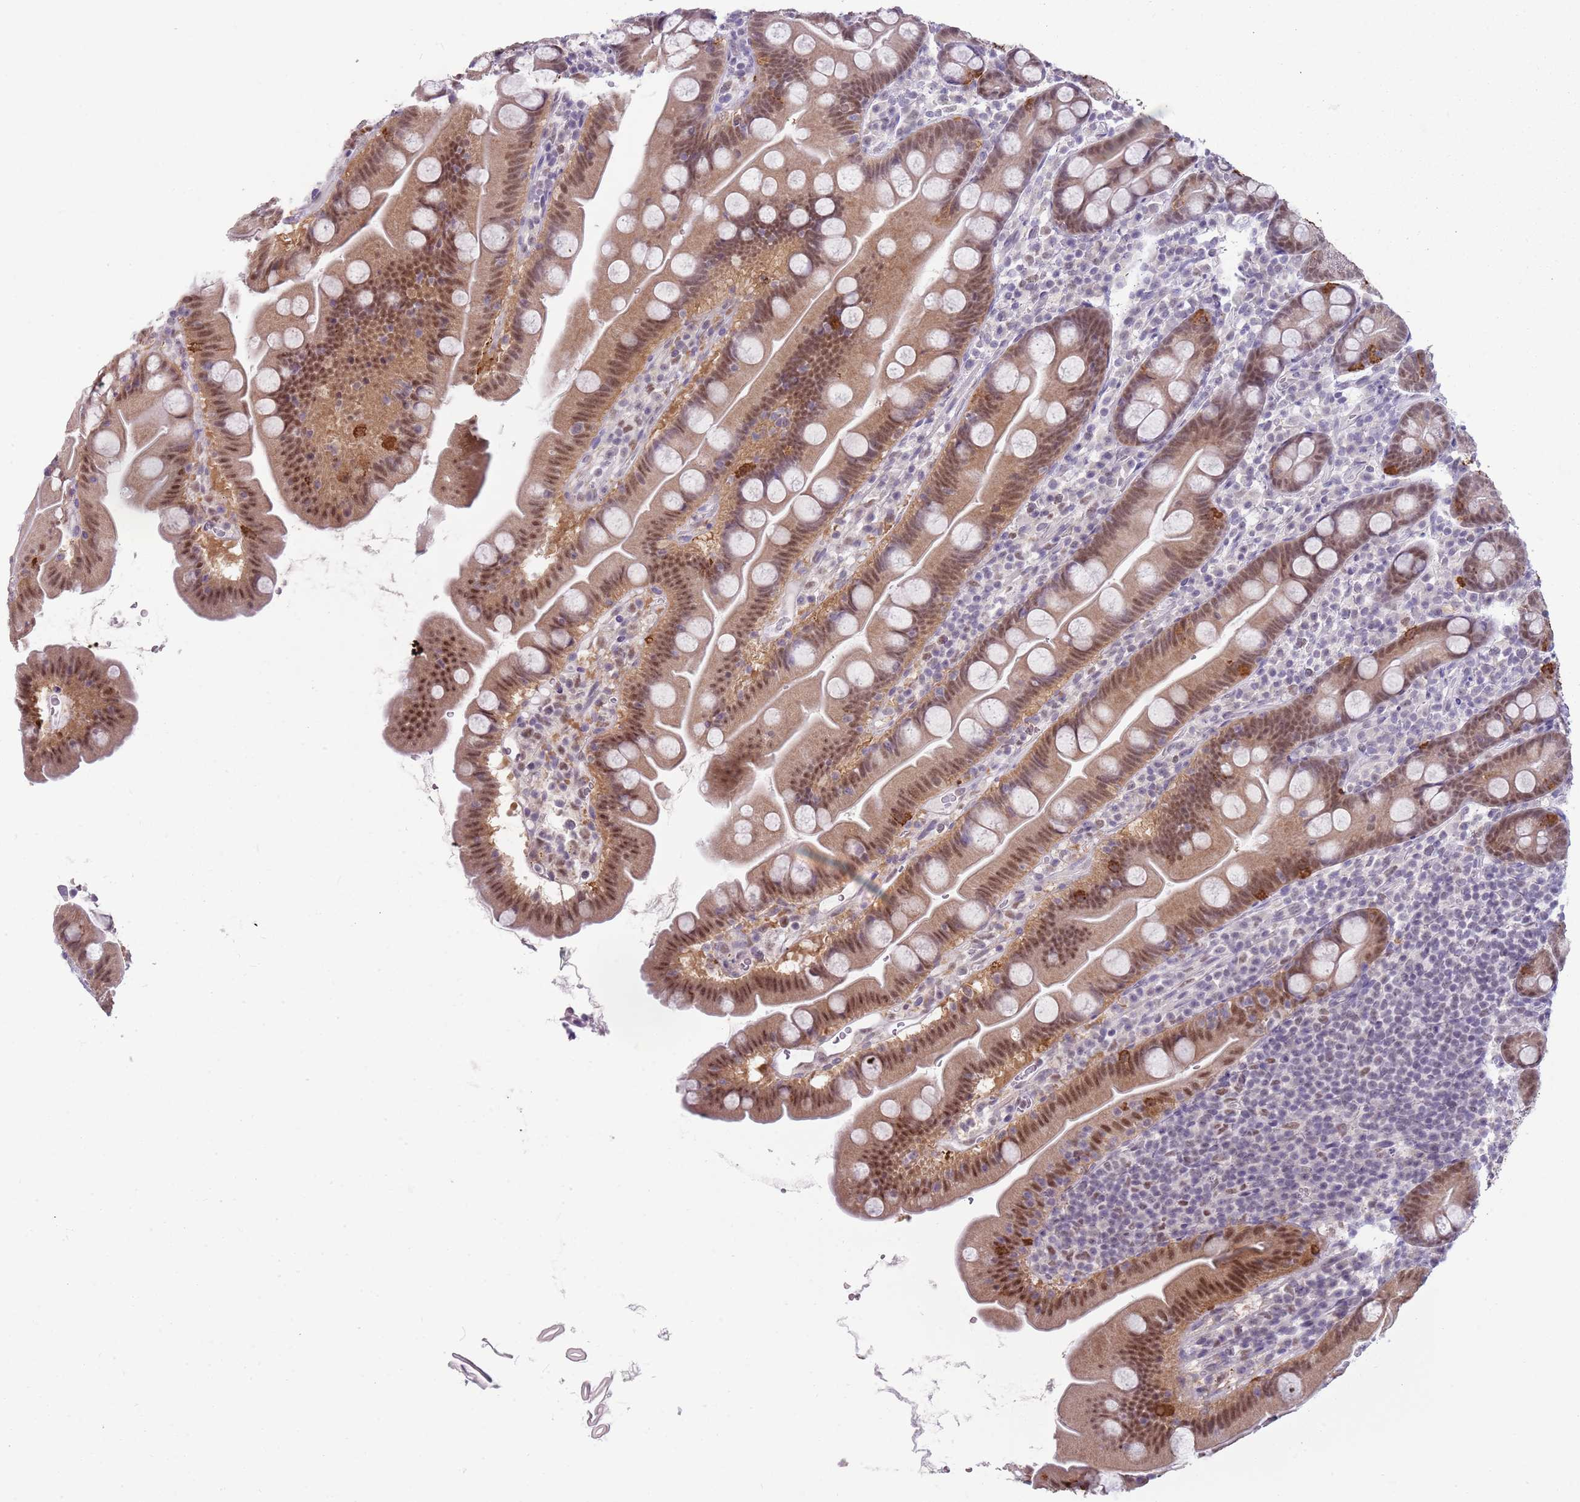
{"staining": {"intensity": "moderate", "quantity": "25%-75%", "location": "nuclear"}, "tissue": "small intestine", "cell_type": "Glandular cells", "image_type": "normal", "snomed": [{"axis": "morphology", "description": "Normal tissue, NOS"}, {"axis": "topography", "description": "Small intestine"}], "caption": "Protein staining by immunohistochemistry demonstrates moderate nuclear staining in approximately 25%-75% of glandular cells in unremarkable small intestine.", "gene": "SEPHS2", "patient": {"sex": "female", "age": 68}}